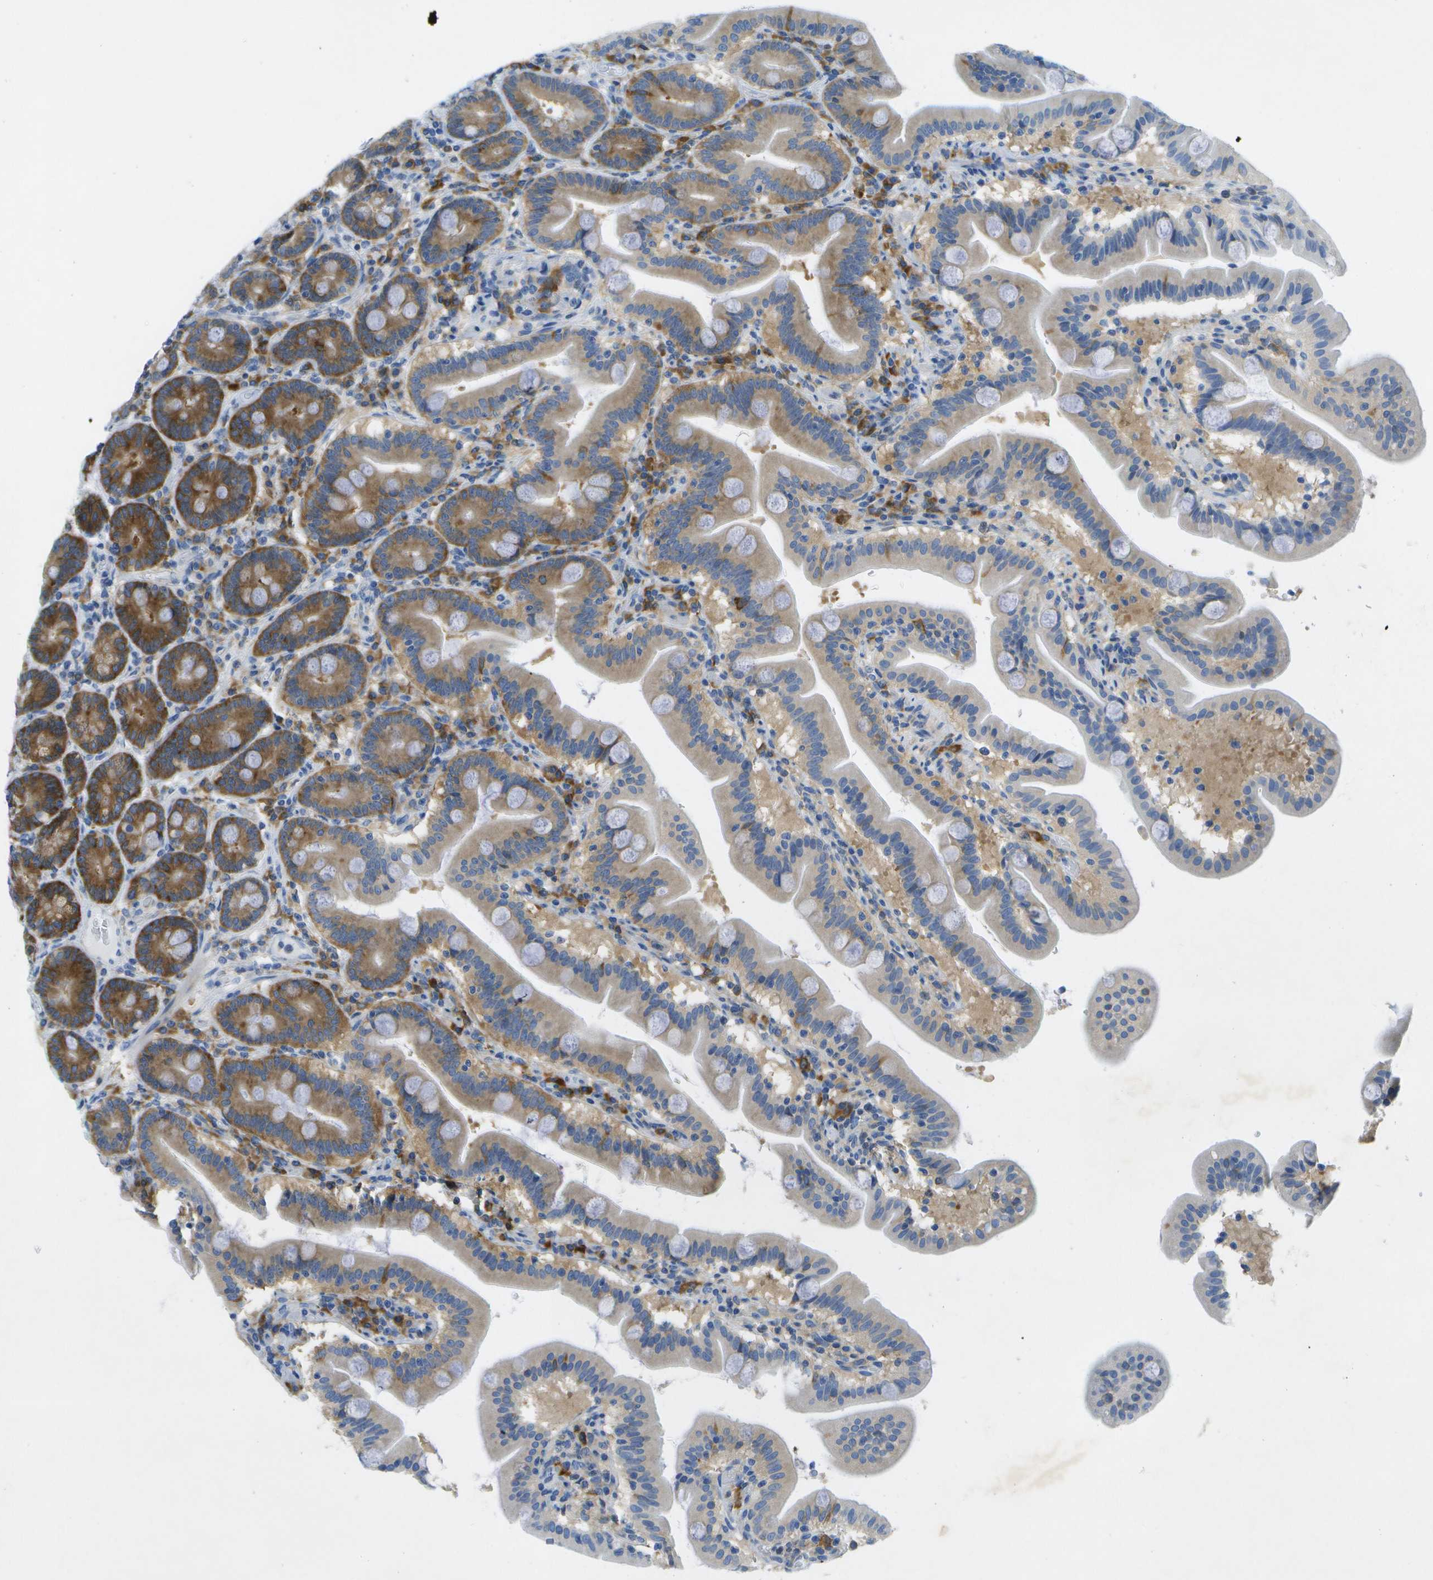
{"staining": {"intensity": "strong", "quantity": "25%-75%", "location": "cytoplasmic/membranous"}, "tissue": "duodenum", "cell_type": "Glandular cells", "image_type": "normal", "snomed": [{"axis": "morphology", "description": "Normal tissue, NOS"}, {"axis": "topography", "description": "Duodenum"}], "caption": "Duodenum stained with a brown dye demonstrates strong cytoplasmic/membranous positive positivity in approximately 25%-75% of glandular cells.", "gene": "WNK2", "patient": {"sex": "male", "age": 54}}